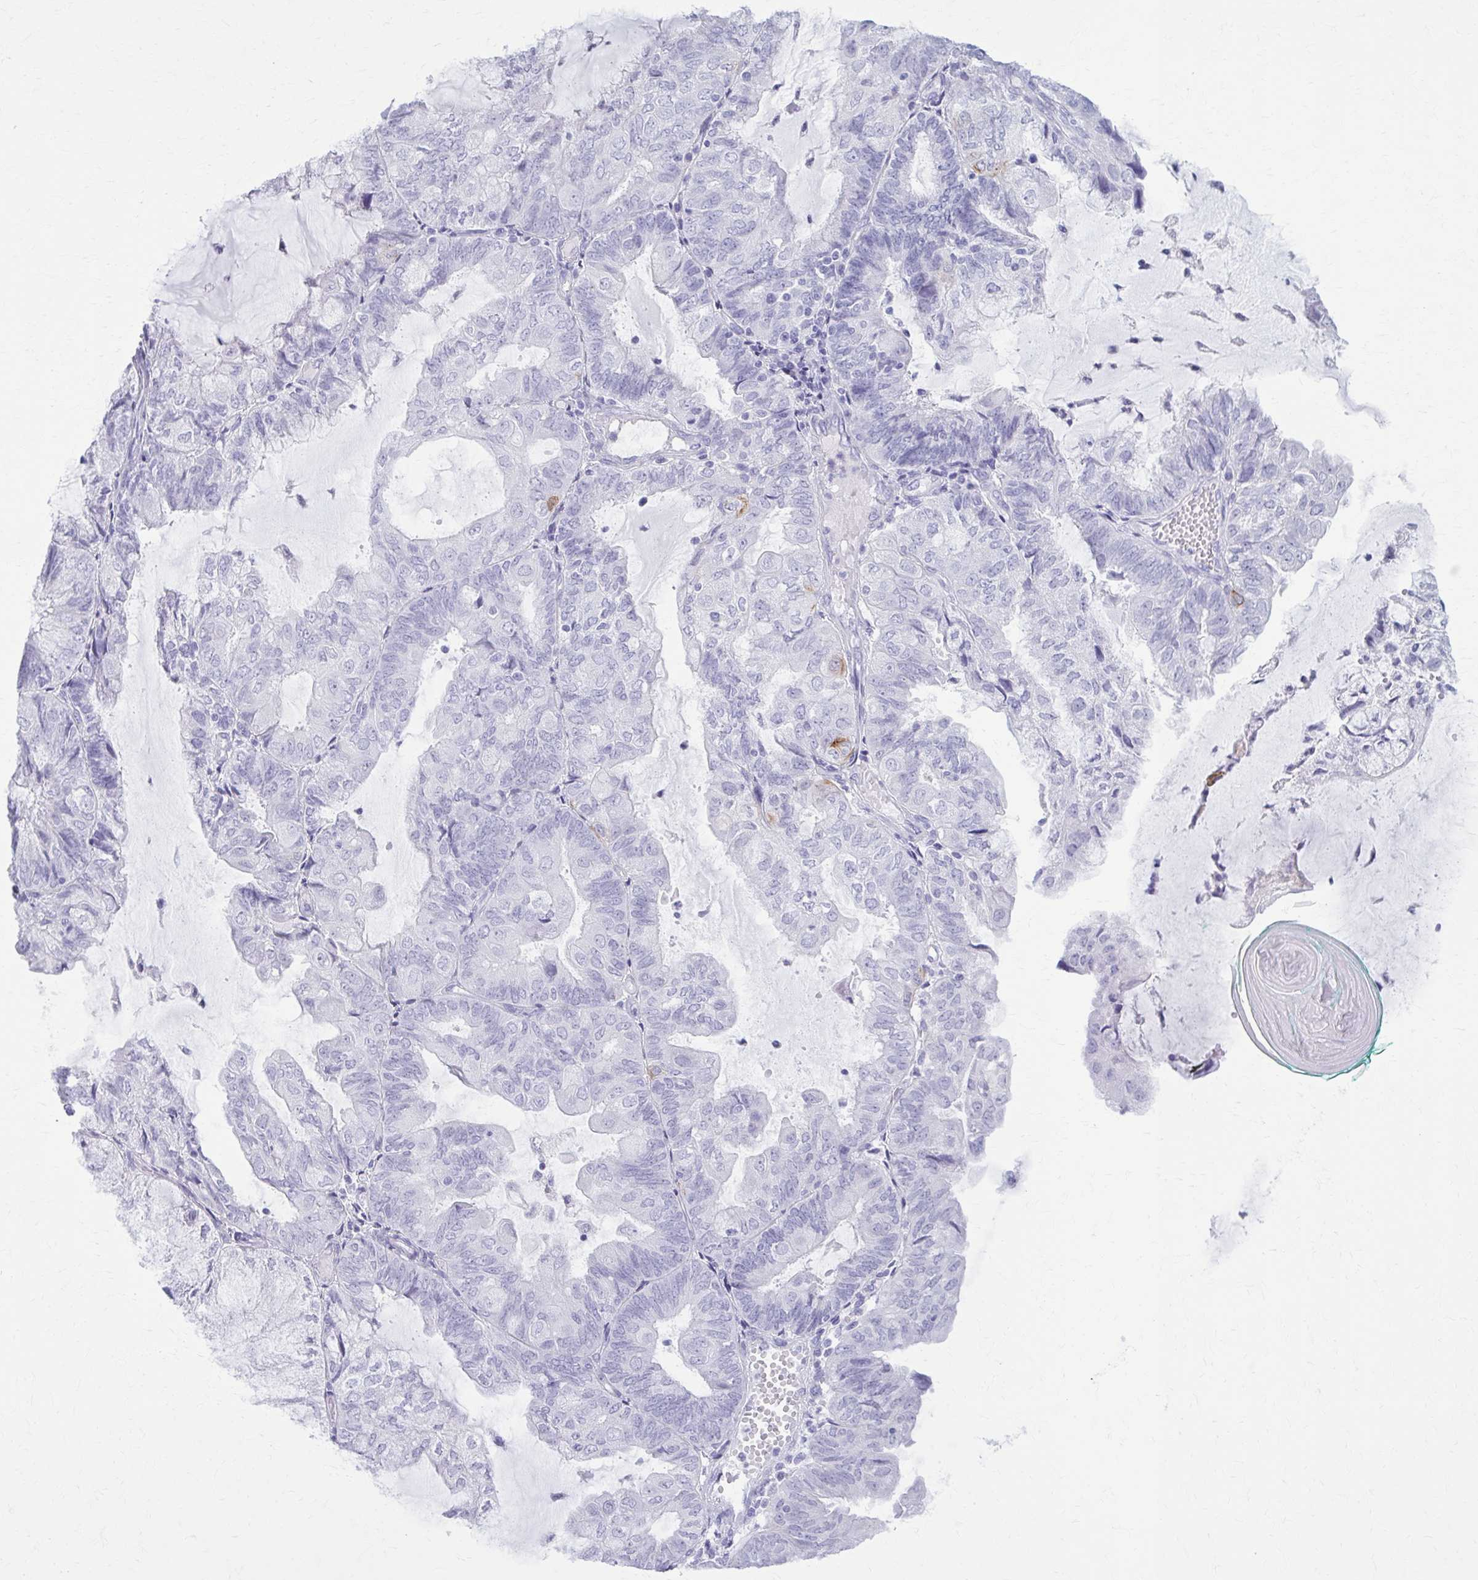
{"staining": {"intensity": "negative", "quantity": "none", "location": "none"}, "tissue": "endometrial cancer", "cell_type": "Tumor cells", "image_type": "cancer", "snomed": [{"axis": "morphology", "description": "Adenocarcinoma, NOS"}, {"axis": "topography", "description": "Endometrium"}], "caption": "Histopathology image shows no significant protein positivity in tumor cells of endometrial cancer.", "gene": "KRT5", "patient": {"sex": "female", "age": 81}}